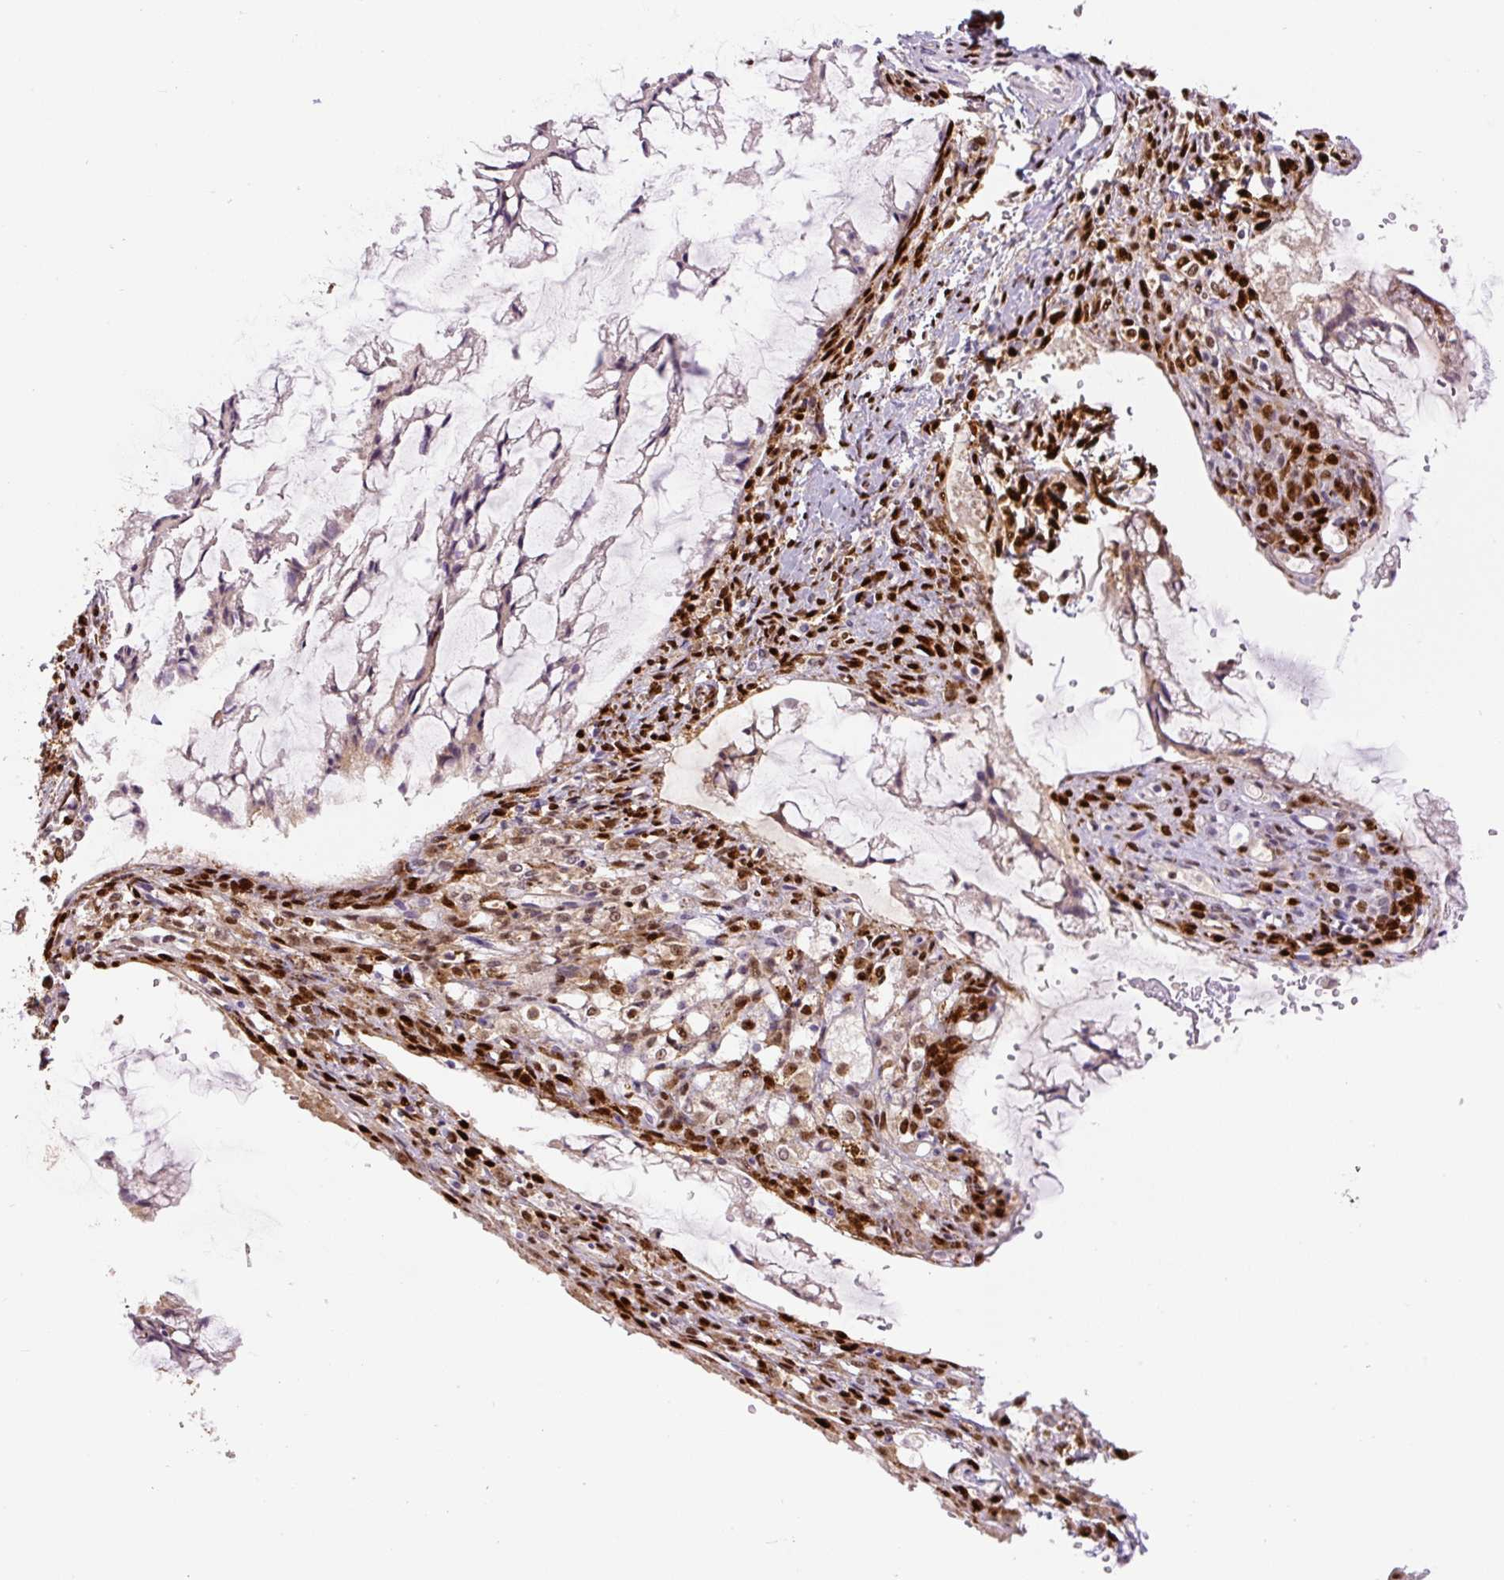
{"staining": {"intensity": "strong", "quantity": ">75%", "location": "nuclear"}, "tissue": "ovarian cancer", "cell_type": "Tumor cells", "image_type": "cancer", "snomed": [{"axis": "morphology", "description": "Cystadenocarcinoma, mucinous, NOS"}, {"axis": "topography", "description": "Ovary"}], "caption": "This is a photomicrograph of immunohistochemistry (IHC) staining of mucinous cystadenocarcinoma (ovarian), which shows strong staining in the nuclear of tumor cells.", "gene": "FUS", "patient": {"sex": "female", "age": 73}}